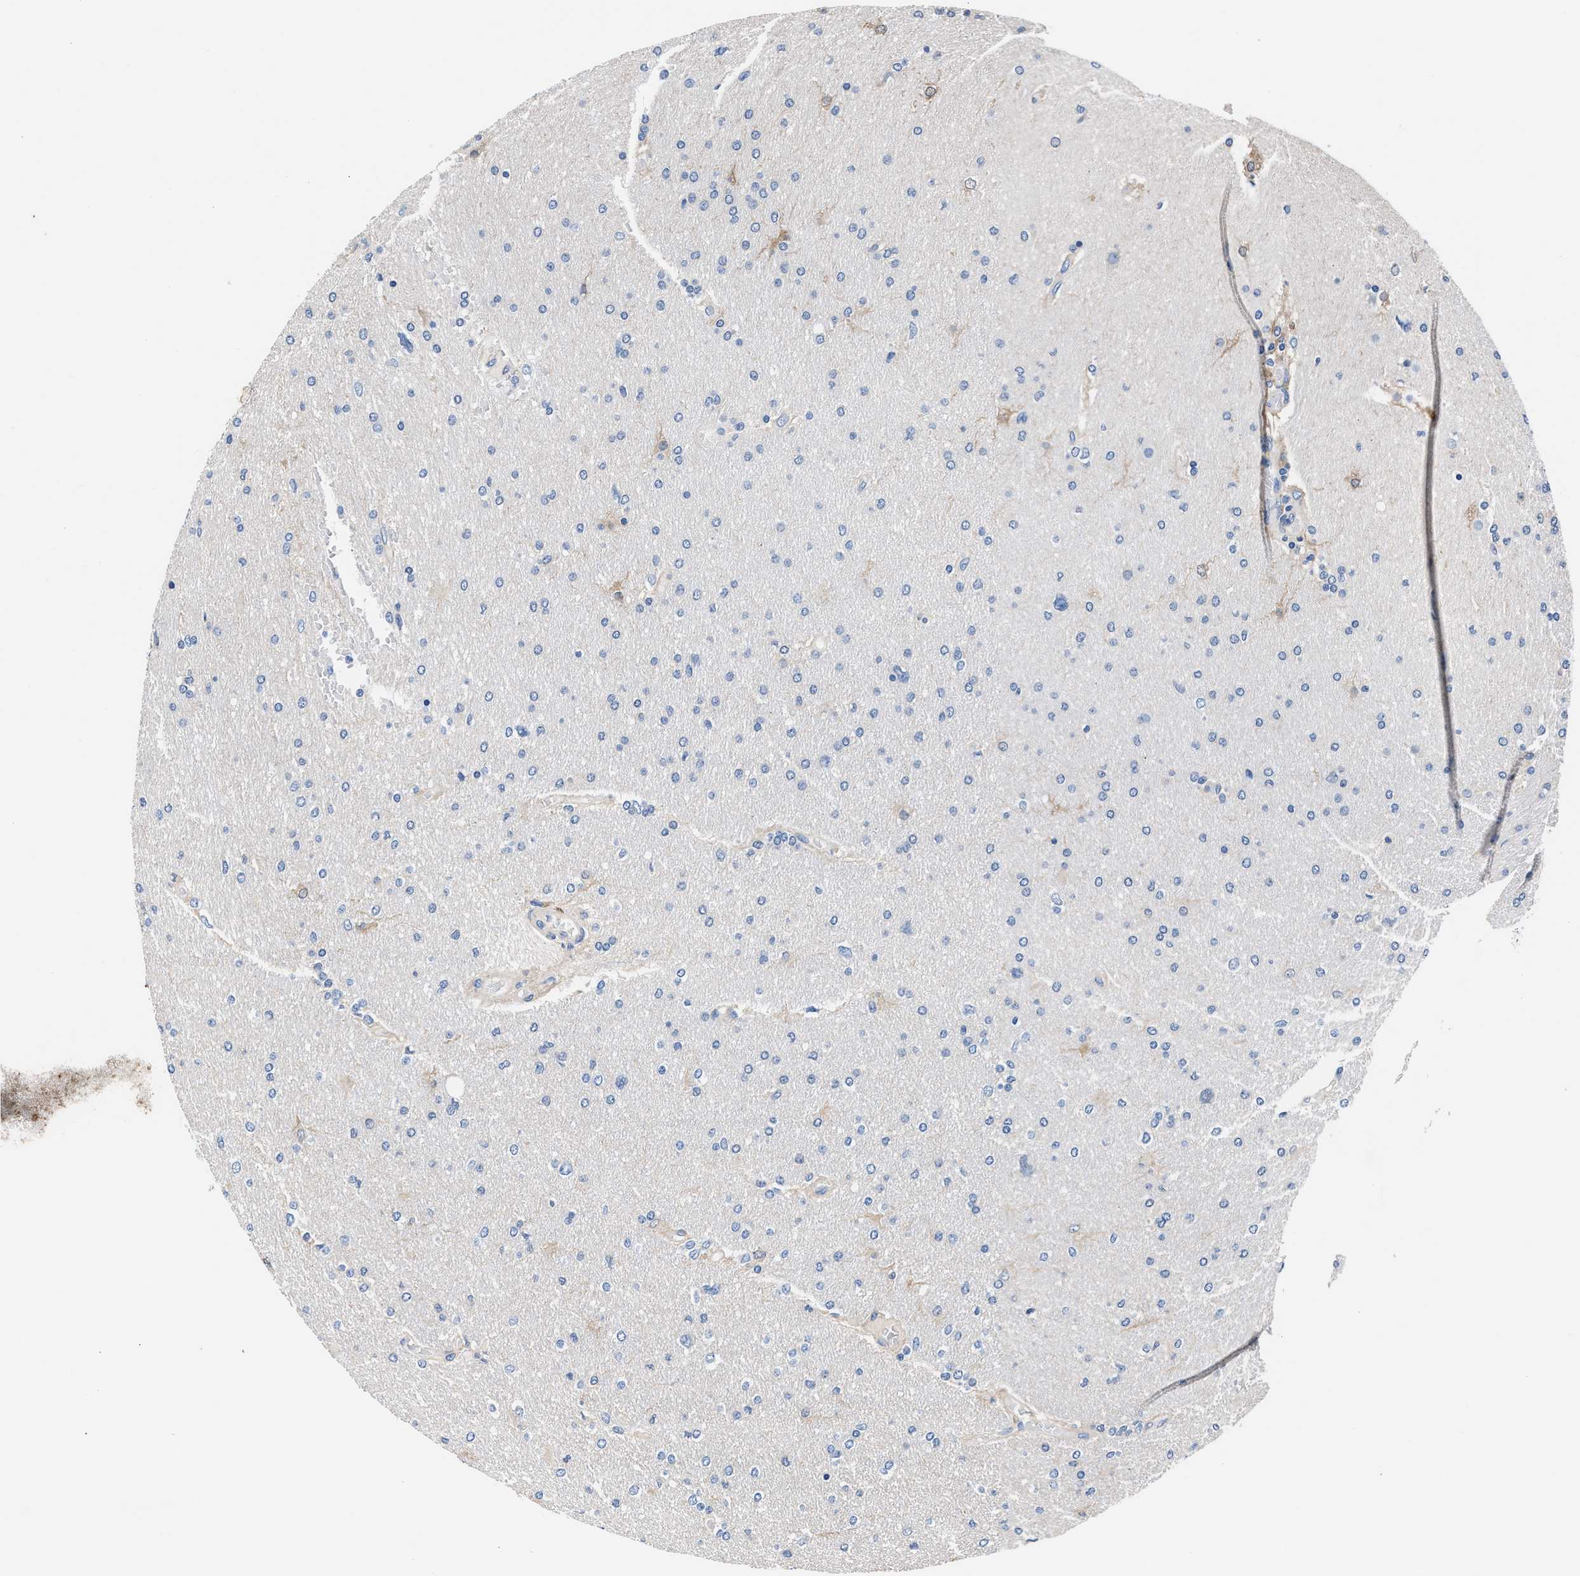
{"staining": {"intensity": "negative", "quantity": "none", "location": "none"}, "tissue": "glioma", "cell_type": "Tumor cells", "image_type": "cancer", "snomed": [{"axis": "morphology", "description": "Glioma, malignant, High grade"}, {"axis": "topography", "description": "Cerebral cortex"}], "caption": "Immunohistochemistry (IHC) of malignant glioma (high-grade) demonstrates no expression in tumor cells.", "gene": "GSTM1", "patient": {"sex": "female", "age": 36}}